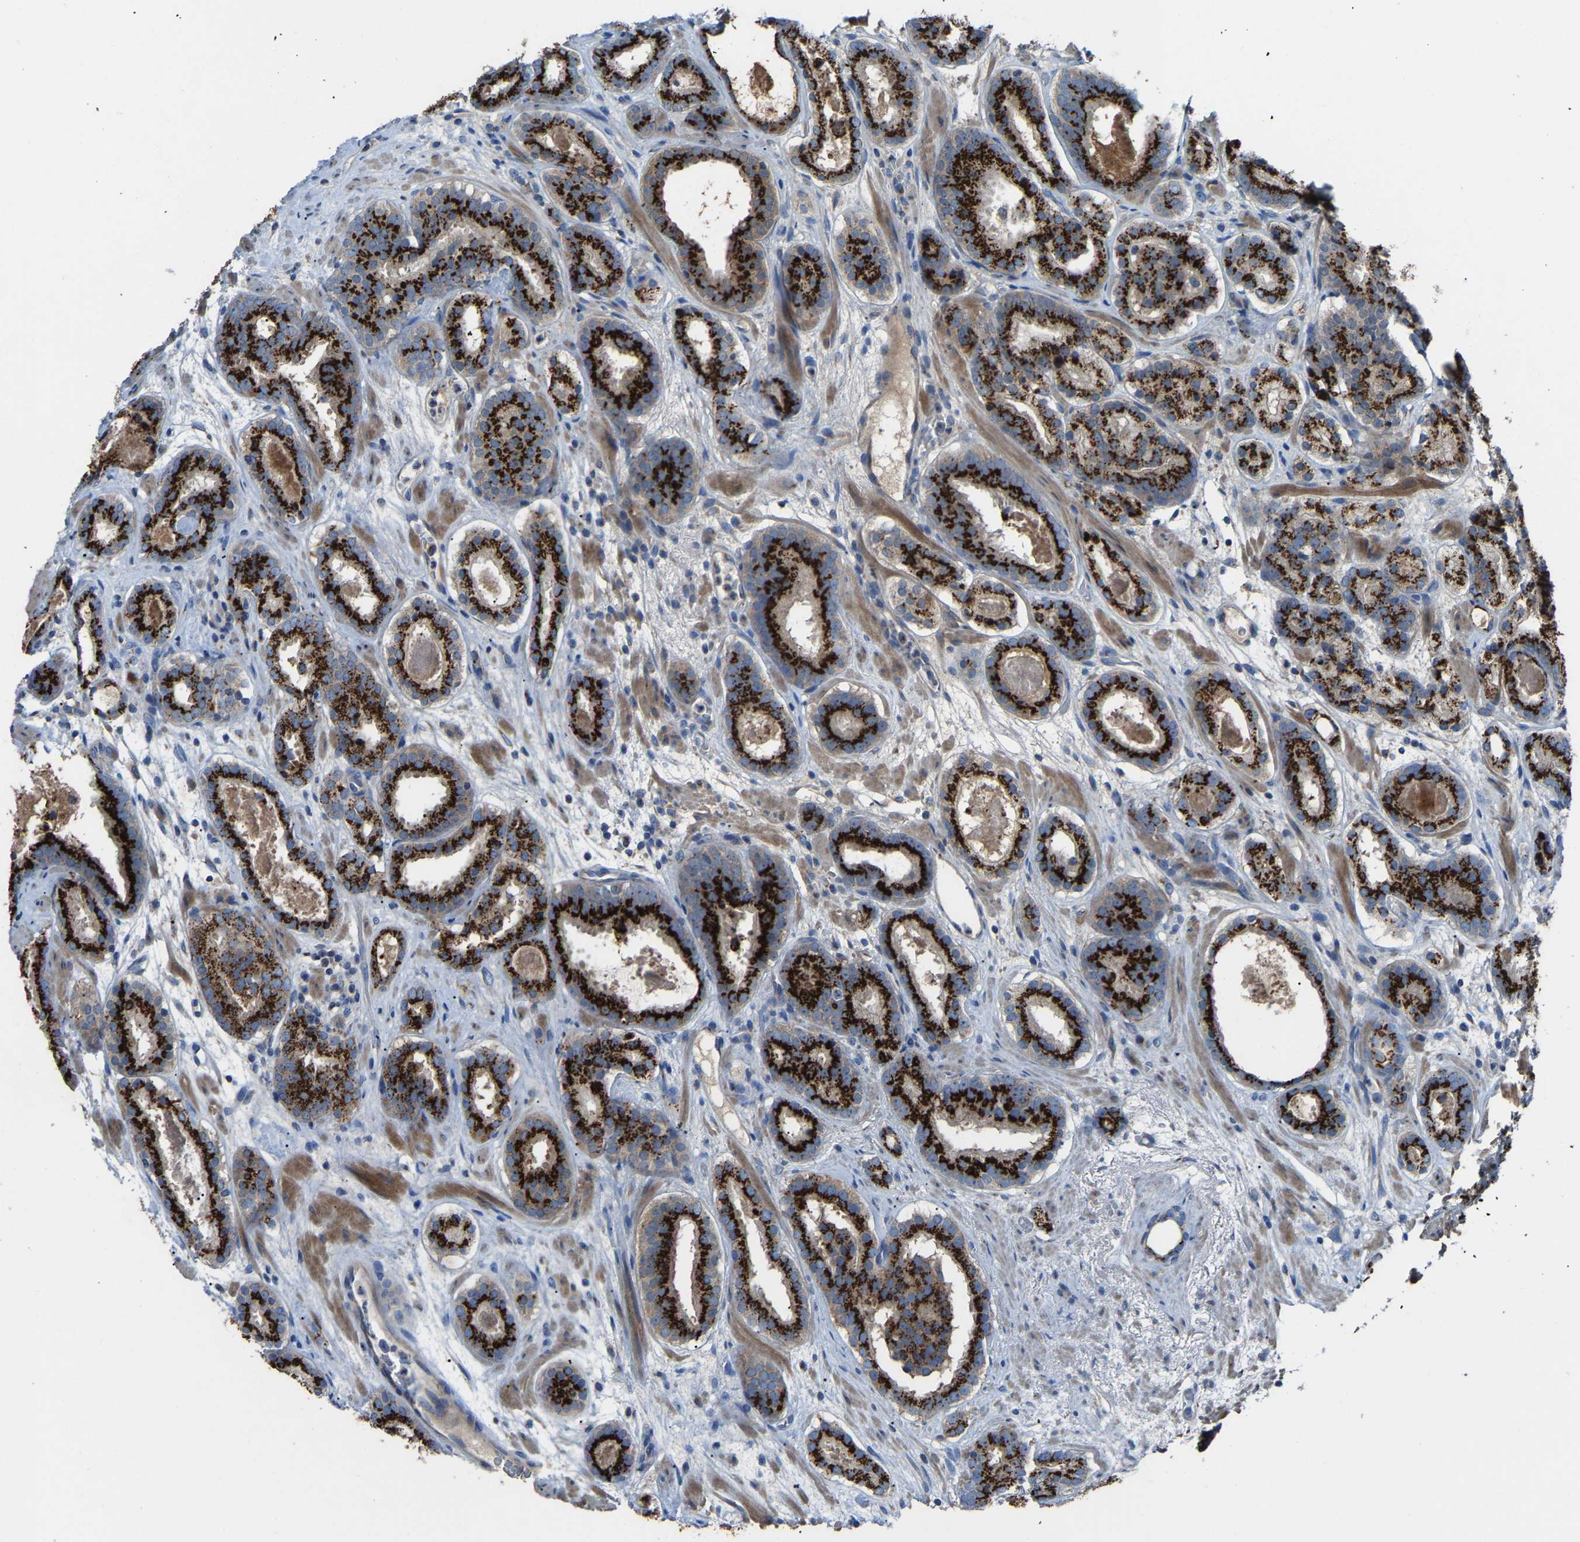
{"staining": {"intensity": "strong", "quantity": ">75%", "location": "cytoplasmic/membranous"}, "tissue": "prostate cancer", "cell_type": "Tumor cells", "image_type": "cancer", "snomed": [{"axis": "morphology", "description": "Adenocarcinoma, Low grade"}, {"axis": "topography", "description": "Prostate"}], "caption": "Tumor cells reveal high levels of strong cytoplasmic/membranous staining in about >75% of cells in low-grade adenocarcinoma (prostate).", "gene": "CANT1", "patient": {"sex": "male", "age": 69}}